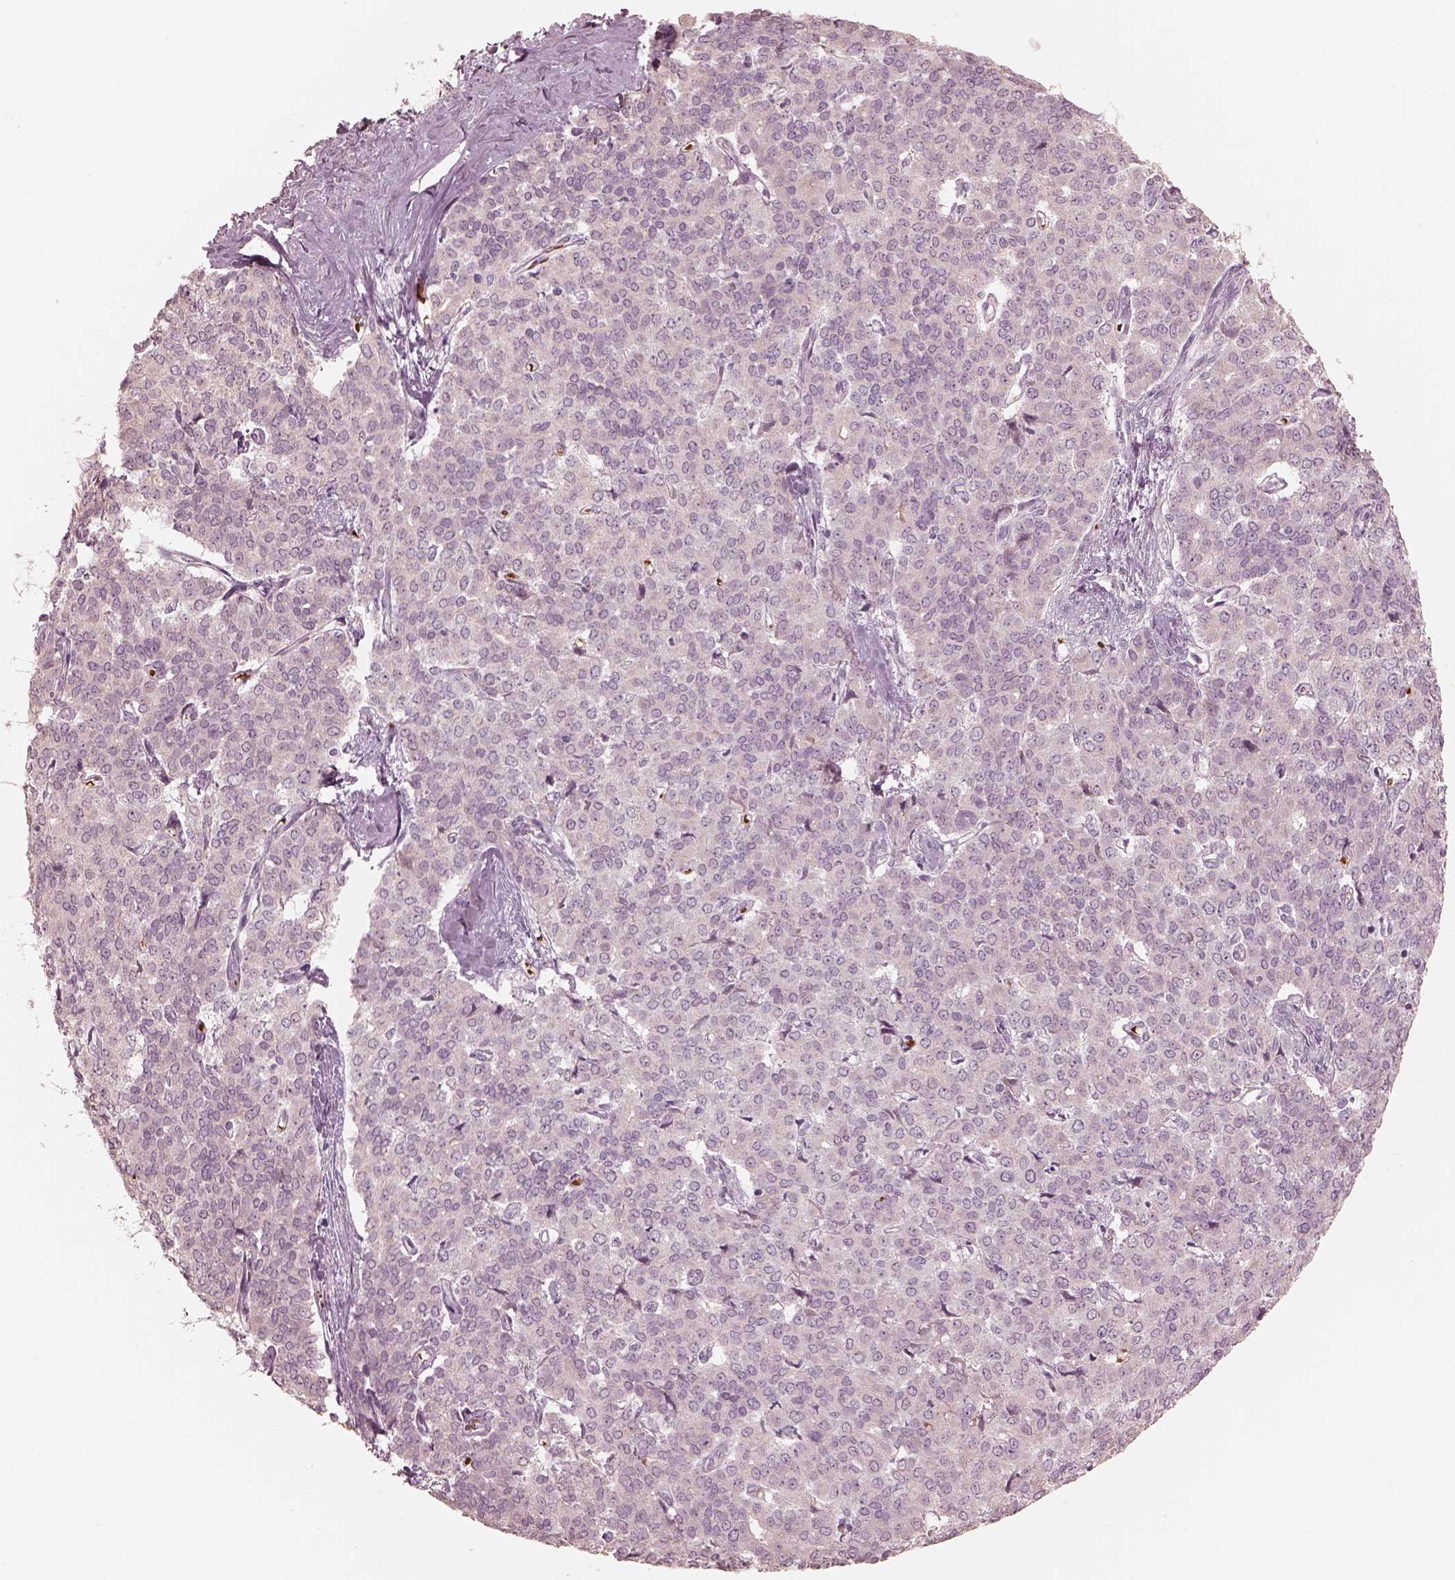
{"staining": {"intensity": "negative", "quantity": "none", "location": "none"}, "tissue": "liver cancer", "cell_type": "Tumor cells", "image_type": "cancer", "snomed": [{"axis": "morphology", "description": "Cholangiocarcinoma"}, {"axis": "topography", "description": "Liver"}], "caption": "Liver cancer (cholangiocarcinoma) was stained to show a protein in brown. There is no significant expression in tumor cells.", "gene": "ANKLE1", "patient": {"sex": "female", "age": 47}}